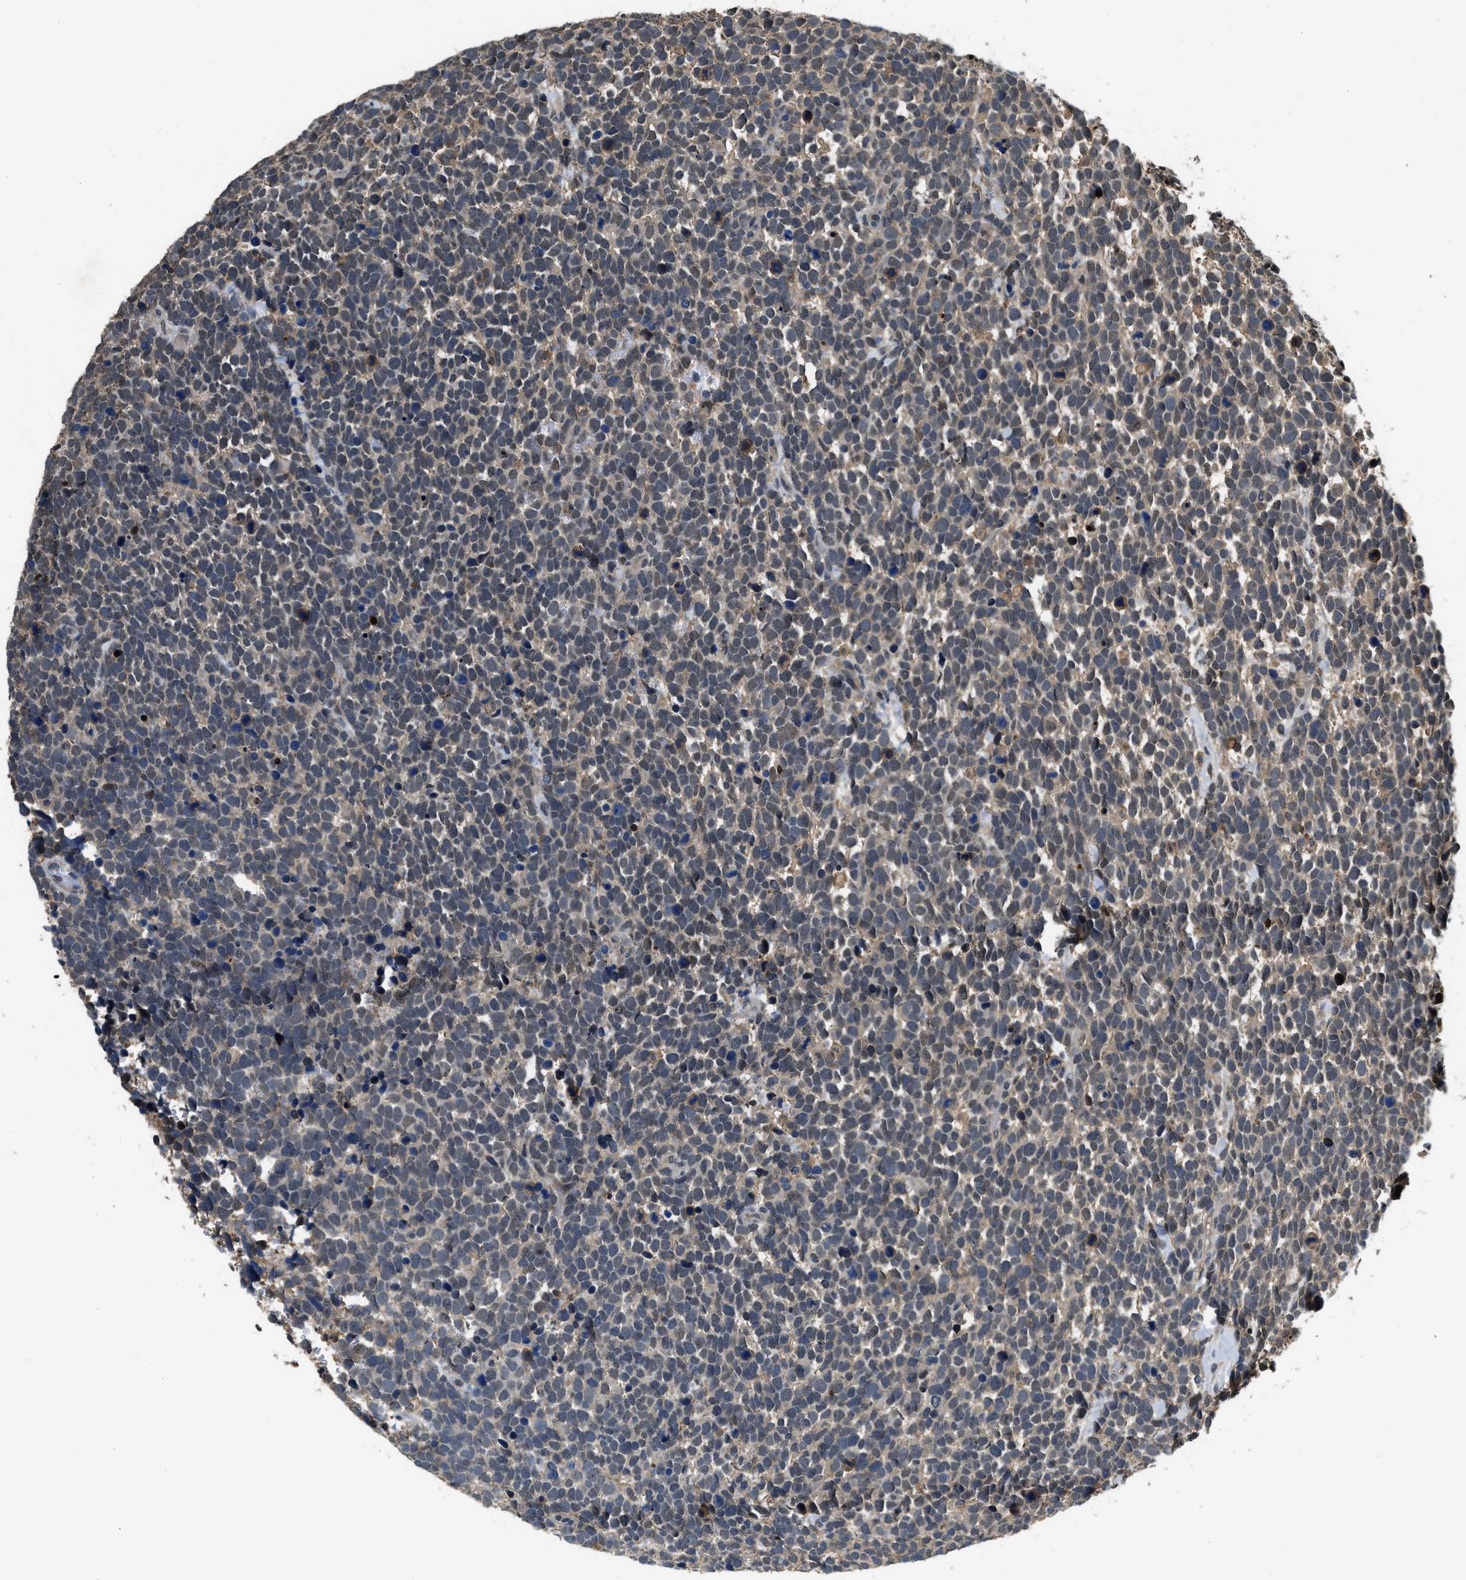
{"staining": {"intensity": "weak", "quantity": "25%-75%", "location": "nuclear"}, "tissue": "urothelial cancer", "cell_type": "Tumor cells", "image_type": "cancer", "snomed": [{"axis": "morphology", "description": "Urothelial carcinoma, High grade"}, {"axis": "topography", "description": "Urinary bladder"}], "caption": "Human urothelial carcinoma (high-grade) stained for a protein (brown) reveals weak nuclear positive staining in about 25%-75% of tumor cells.", "gene": "SLC15A4", "patient": {"sex": "female", "age": 82}}